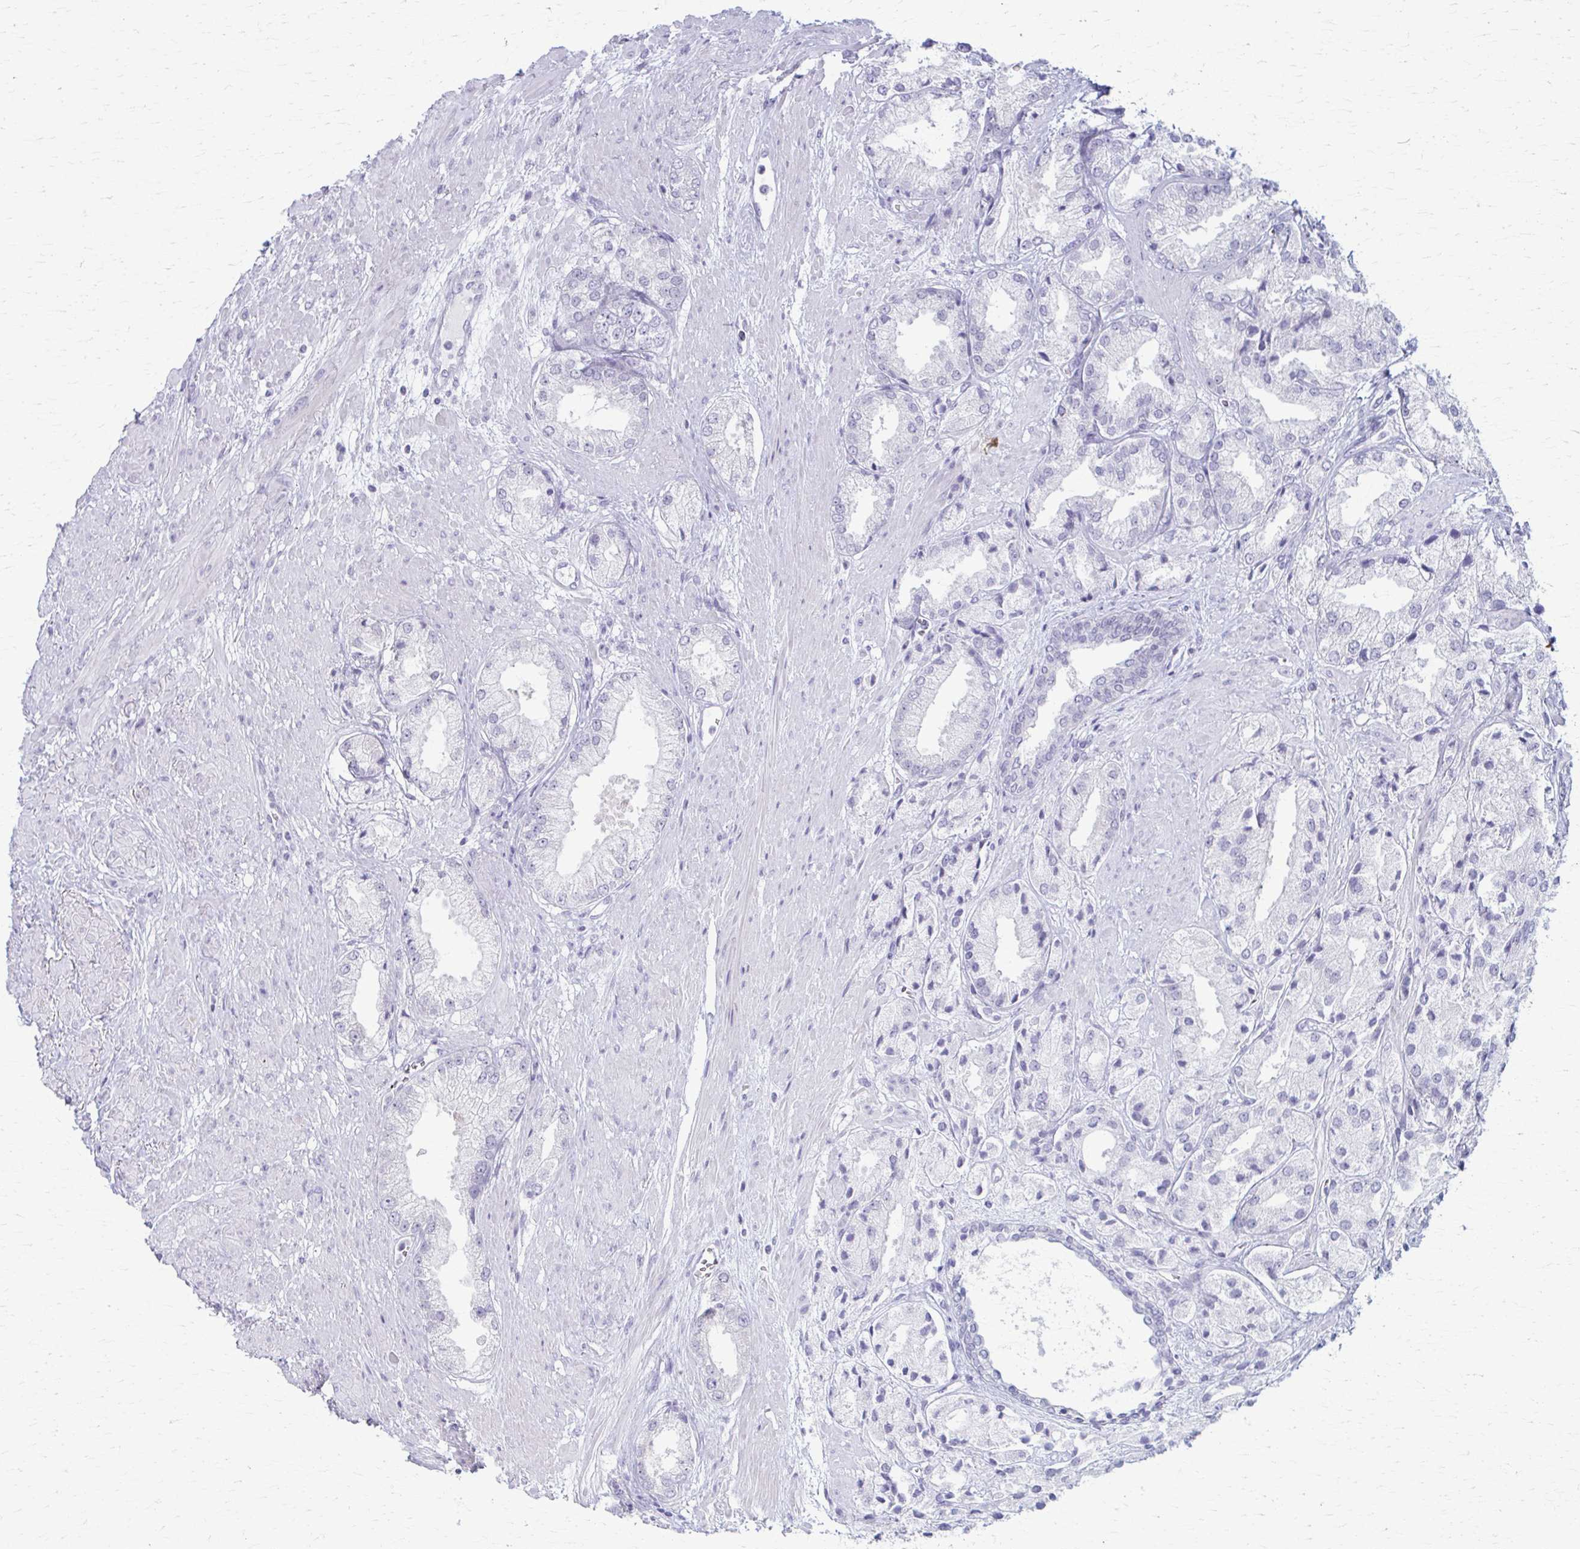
{"staining": {"intensity": "negative", "quantity": "none", "location": "none"}, "tissue": "prostate cancer", "cell_type": "Tumor cells", "image_type": "cancer", "snomed": [{"axis": "morphology", "description": "Adenocarcinoma, High grade"}, {"axis": "topography", "description": "Prostate"}], "caption": "Tumor cells show no significant protein staining in prostate cancer. Brightfield microscopy of IHC stained with DAB (brown) and hematoxylin (blue), captured at high magnification.", "gene": "LDLRAP1", "patient": {"sex": "male", "age": 68}}